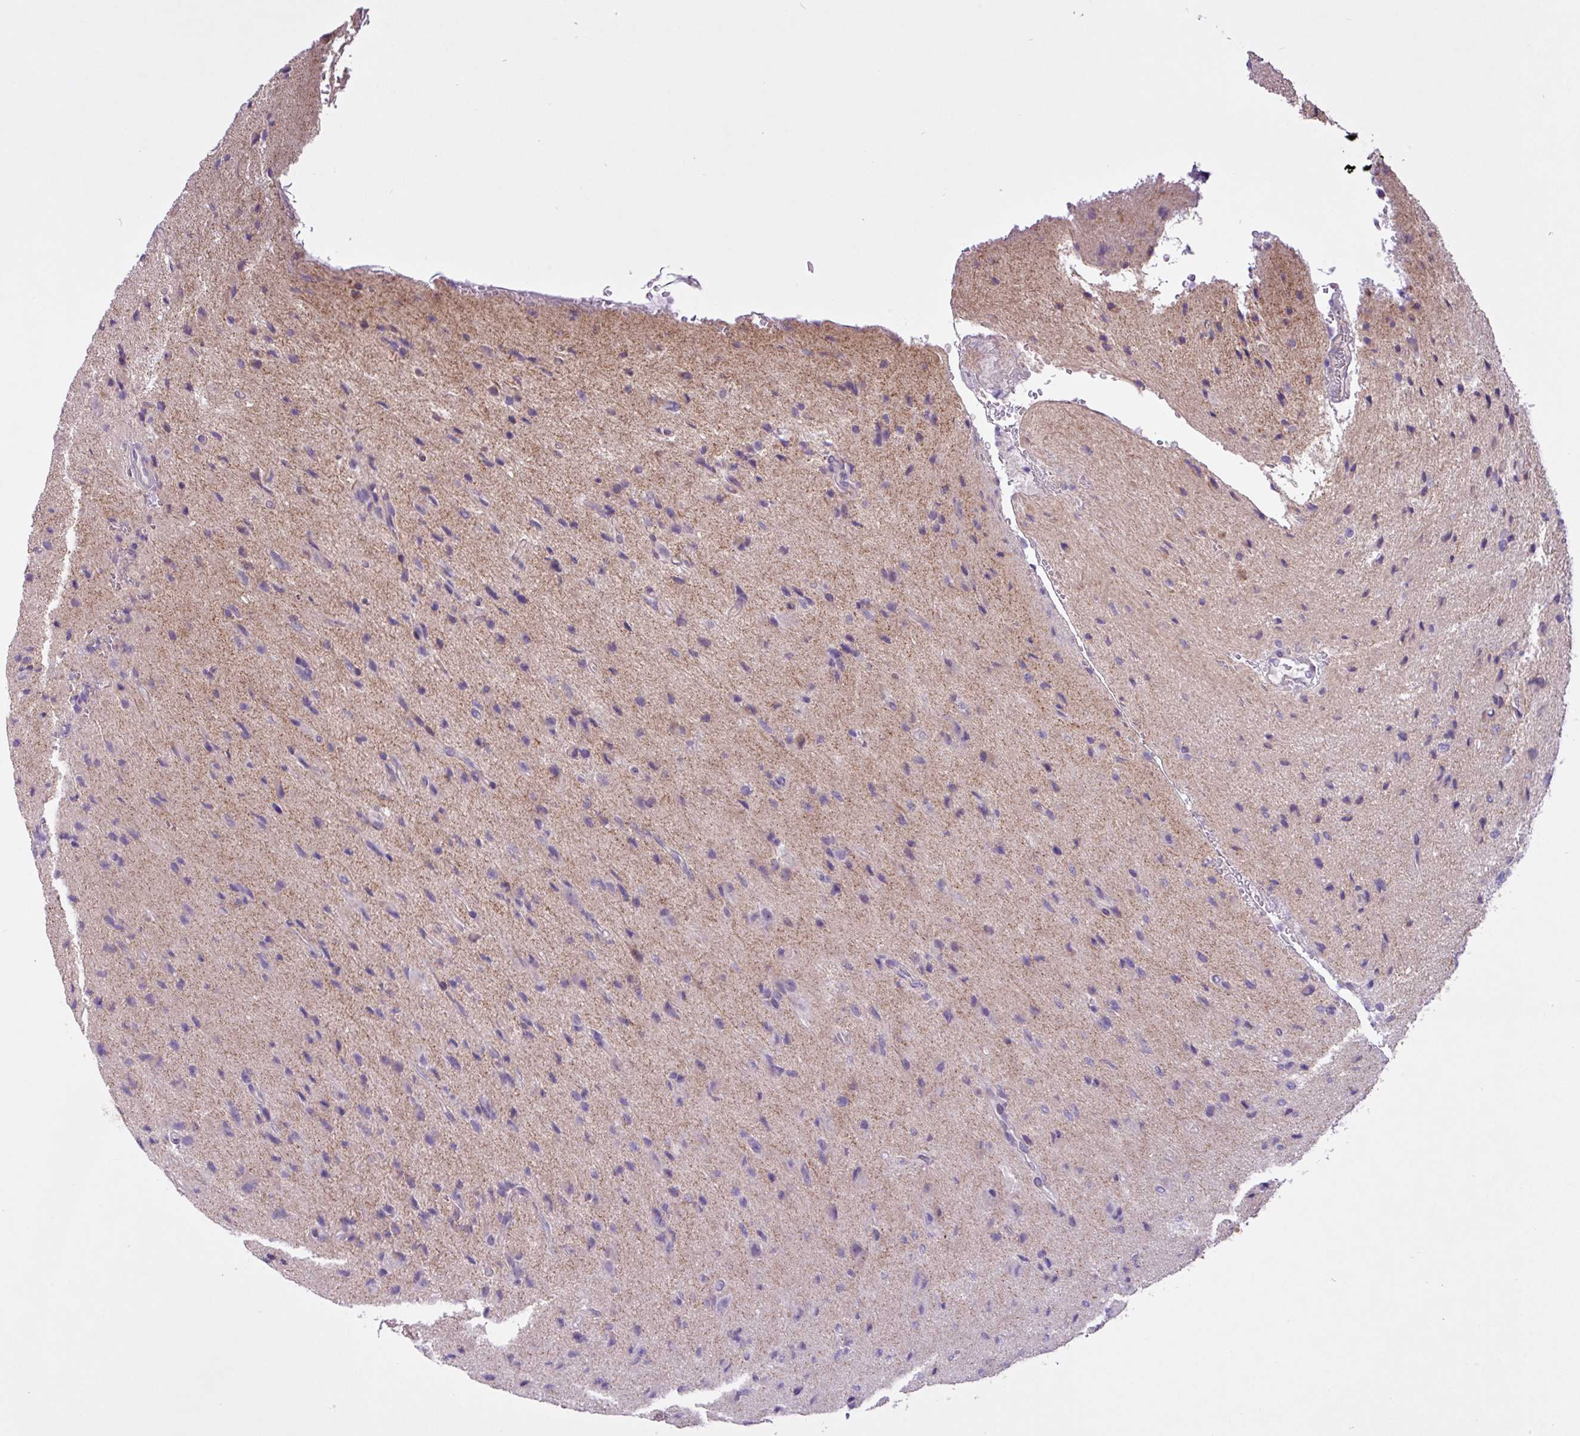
{"staining": {"intensity": "negative", "quantity": "none", "location": "none"}, "tissue": "glioma", "cell_type": "Tumor cells", "image_type": "cancer", "snomed": [{"axis": "morphology", "description": "Glioma, malignant, High grade"}, {"axis": "topography", "description": "Brain"}], "caption": "Tumor cells show no significant positivity in glioma.", "gene": "CD248", "patient": {"sex": "male", "age": 36}}